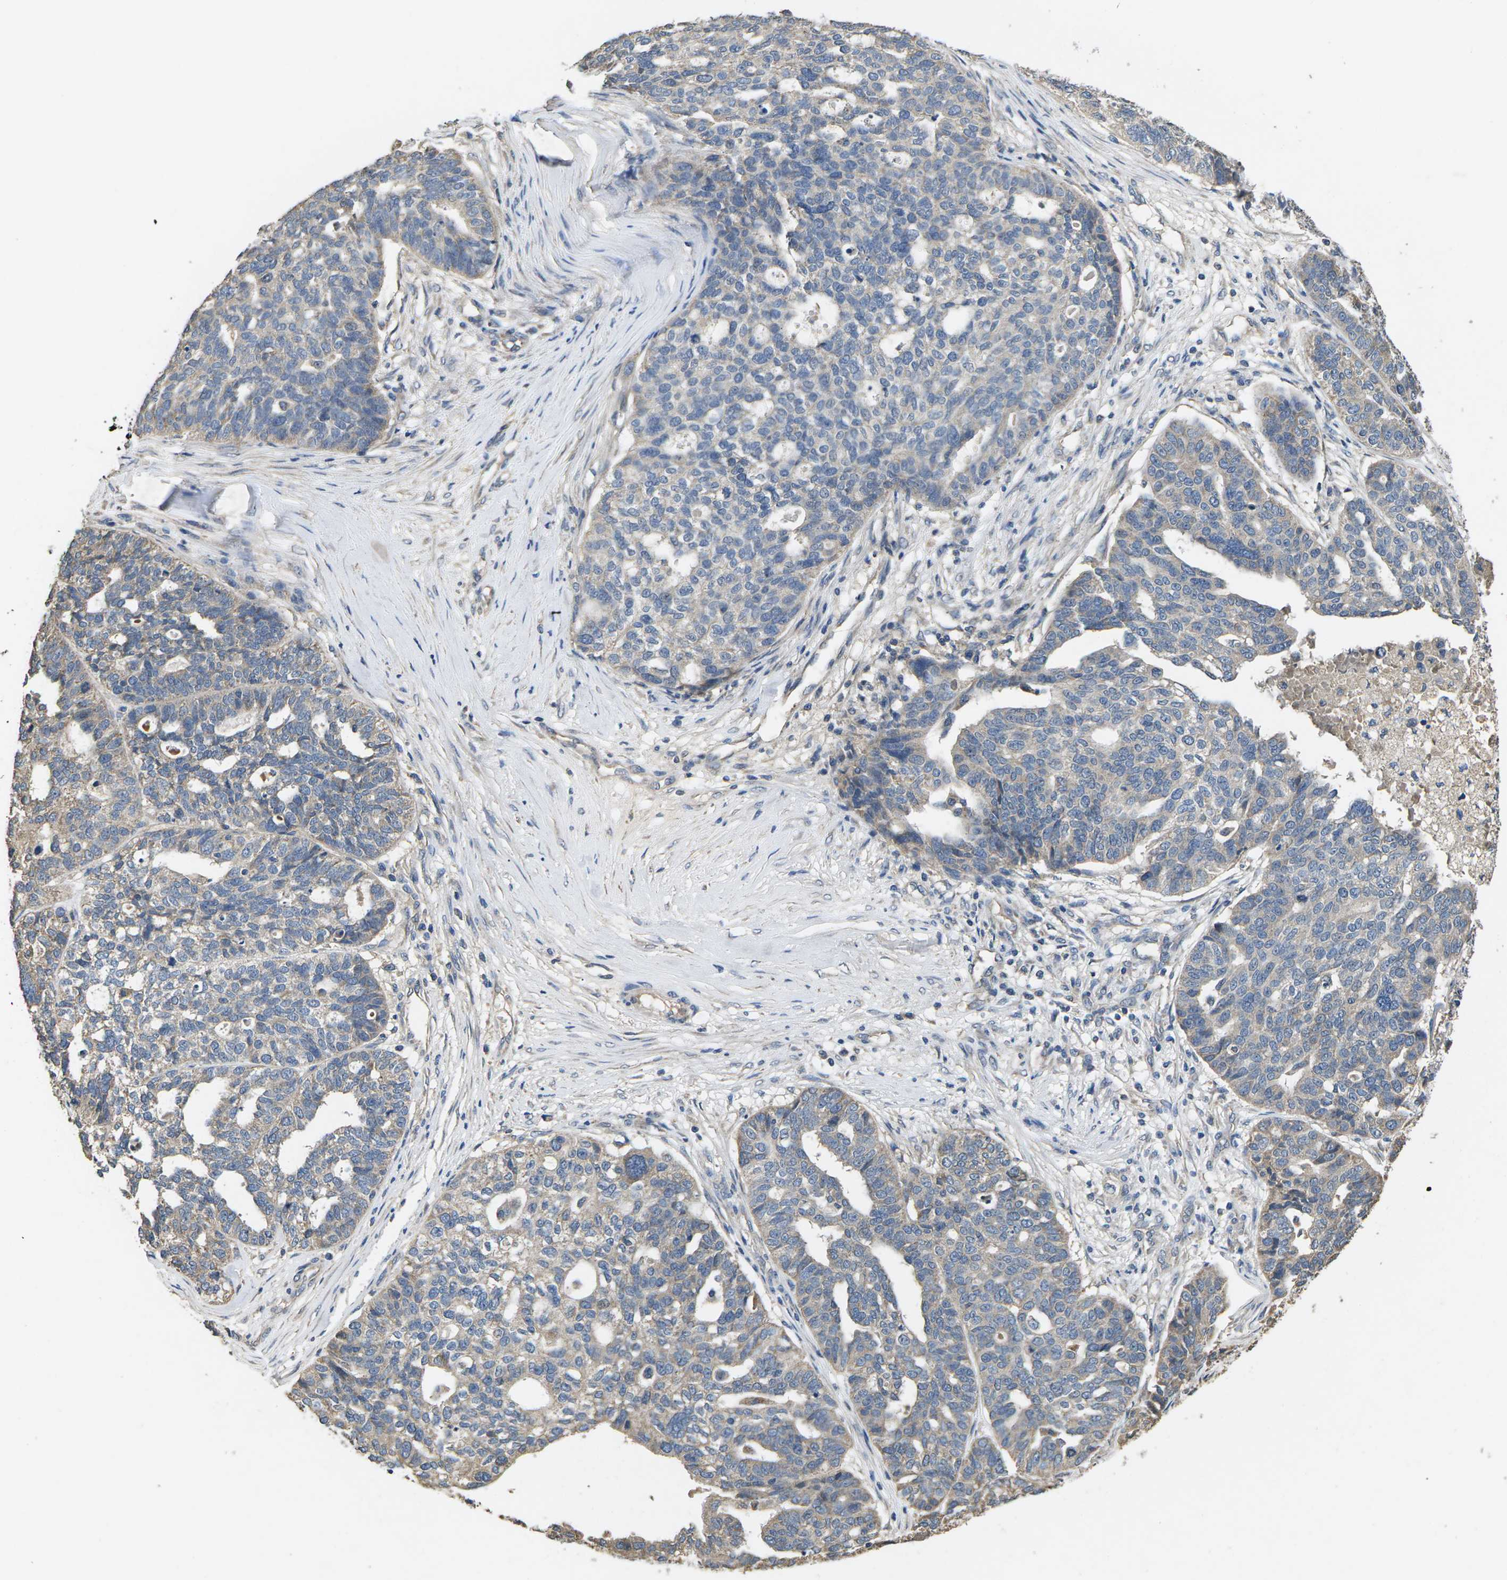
{"staining": {"intensity": "negative", "quantity": "none", "location": "none"}, "tissue": "ovarian cancer", "cell_type": "Tumor cells", "image_type": "cancer", "snomed": [{"axis": "morphology", "description": "Cystadenocarcinoma, serous, NOS"}, {"axis": "topography", "description": "Ovary"}], "caption": "Ovarian cancer was stained to show a protein in brown. There is no significant staining in tumor cells.", "gene": "B4GAT1", "patient": {"sex": "female", "age": 59}}